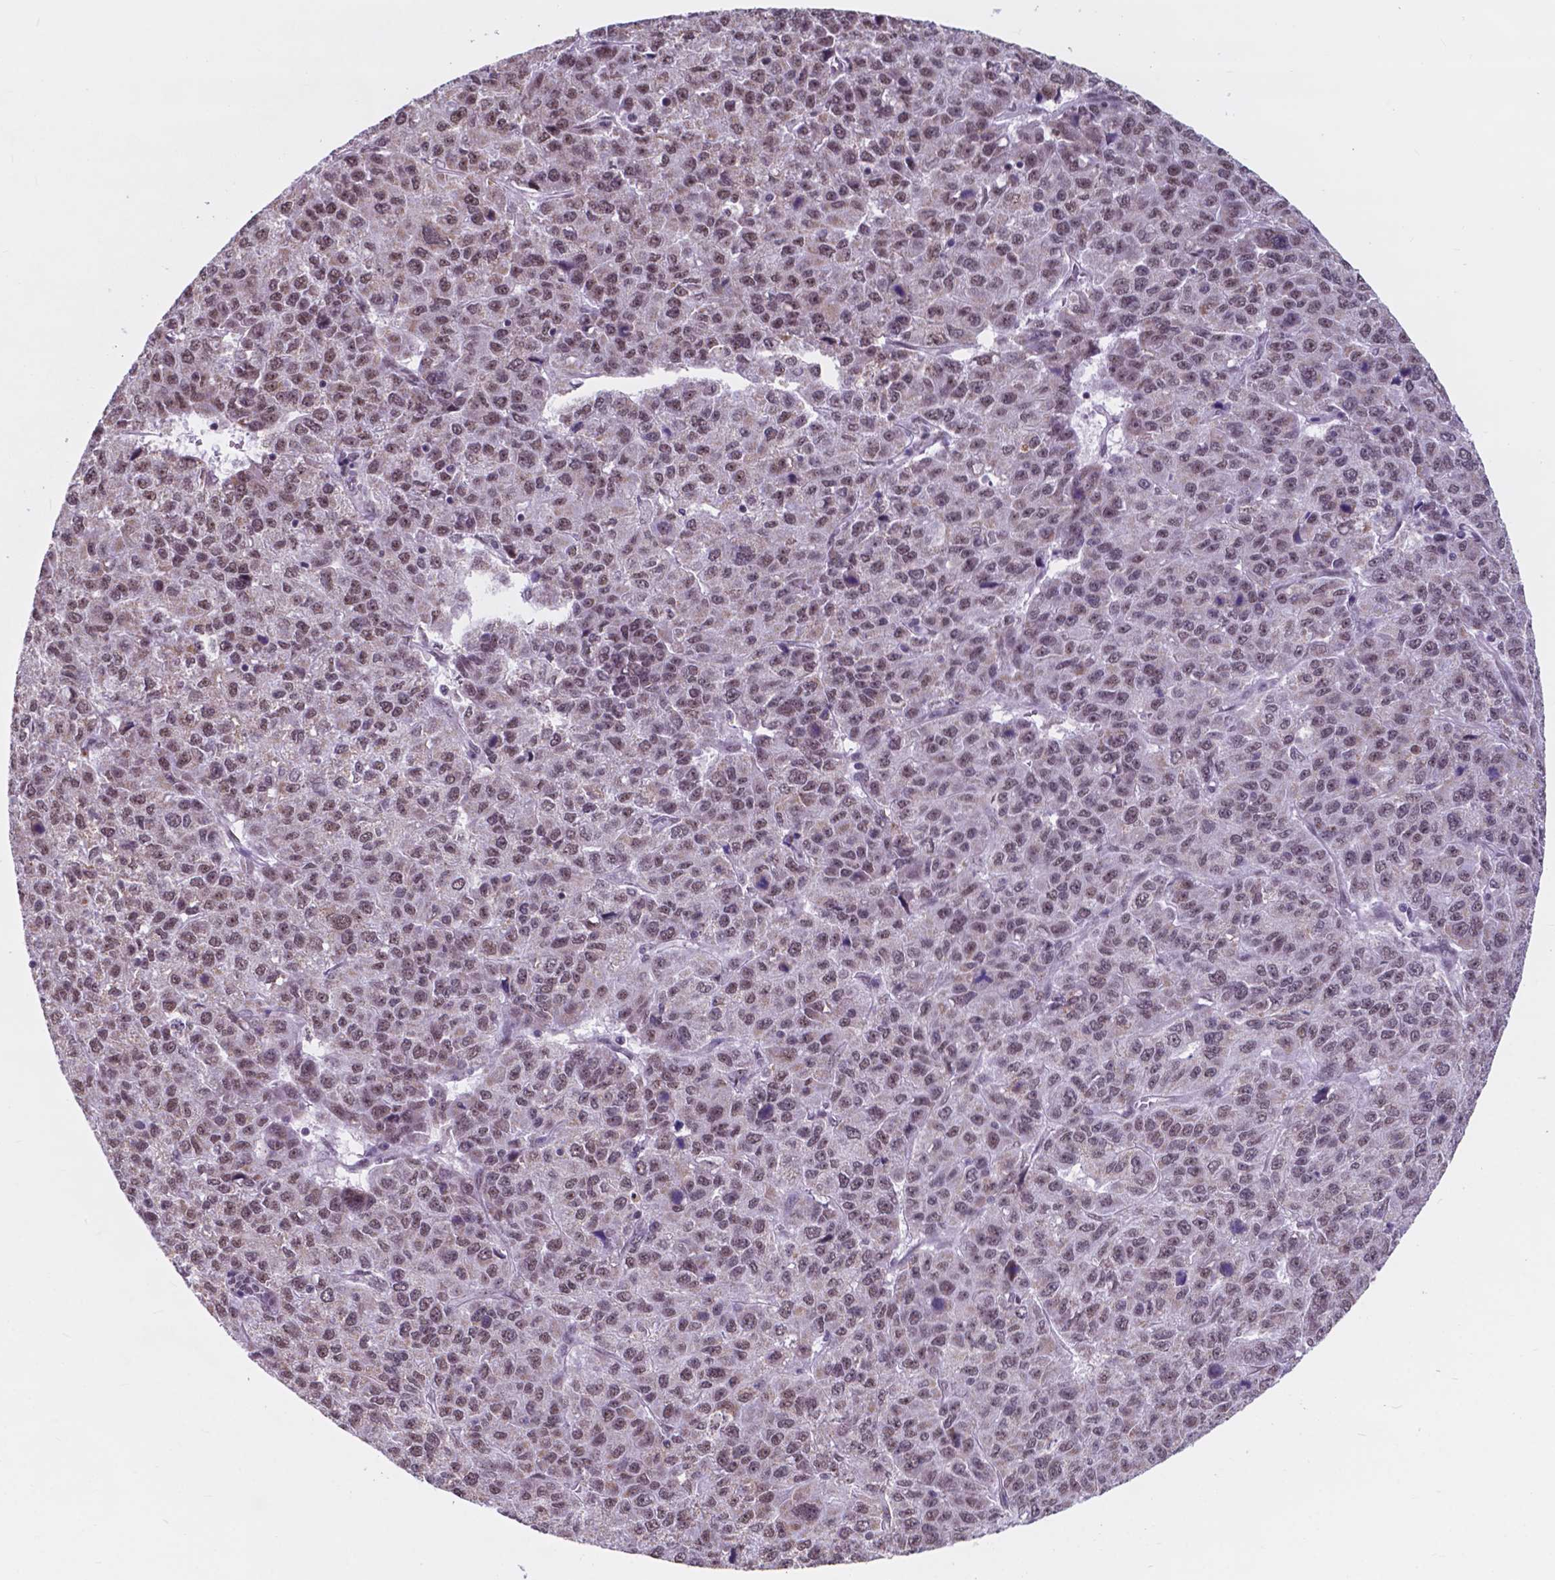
{"staining": {"intensity": "moderate", "quantity": "25%-75%", "location": "nuclear"}, "tissue": "liver cancer", "cell_type": "Tumor cells", "image_type": "cancer", "snomed": [{"axis": "morphology", "description": "Carcinoma, Hepatocellular, NOS"}, {"axis": "topography", "description": "Liver"}], "caption": "Tumor cells exhibit medium levels of moderate nuclear positivity in approximately 25%-75% of cells in liver hepatocellular carcinoma.", "gene": "BCAS2", "patient": {"sex": "male", "age": 69}}